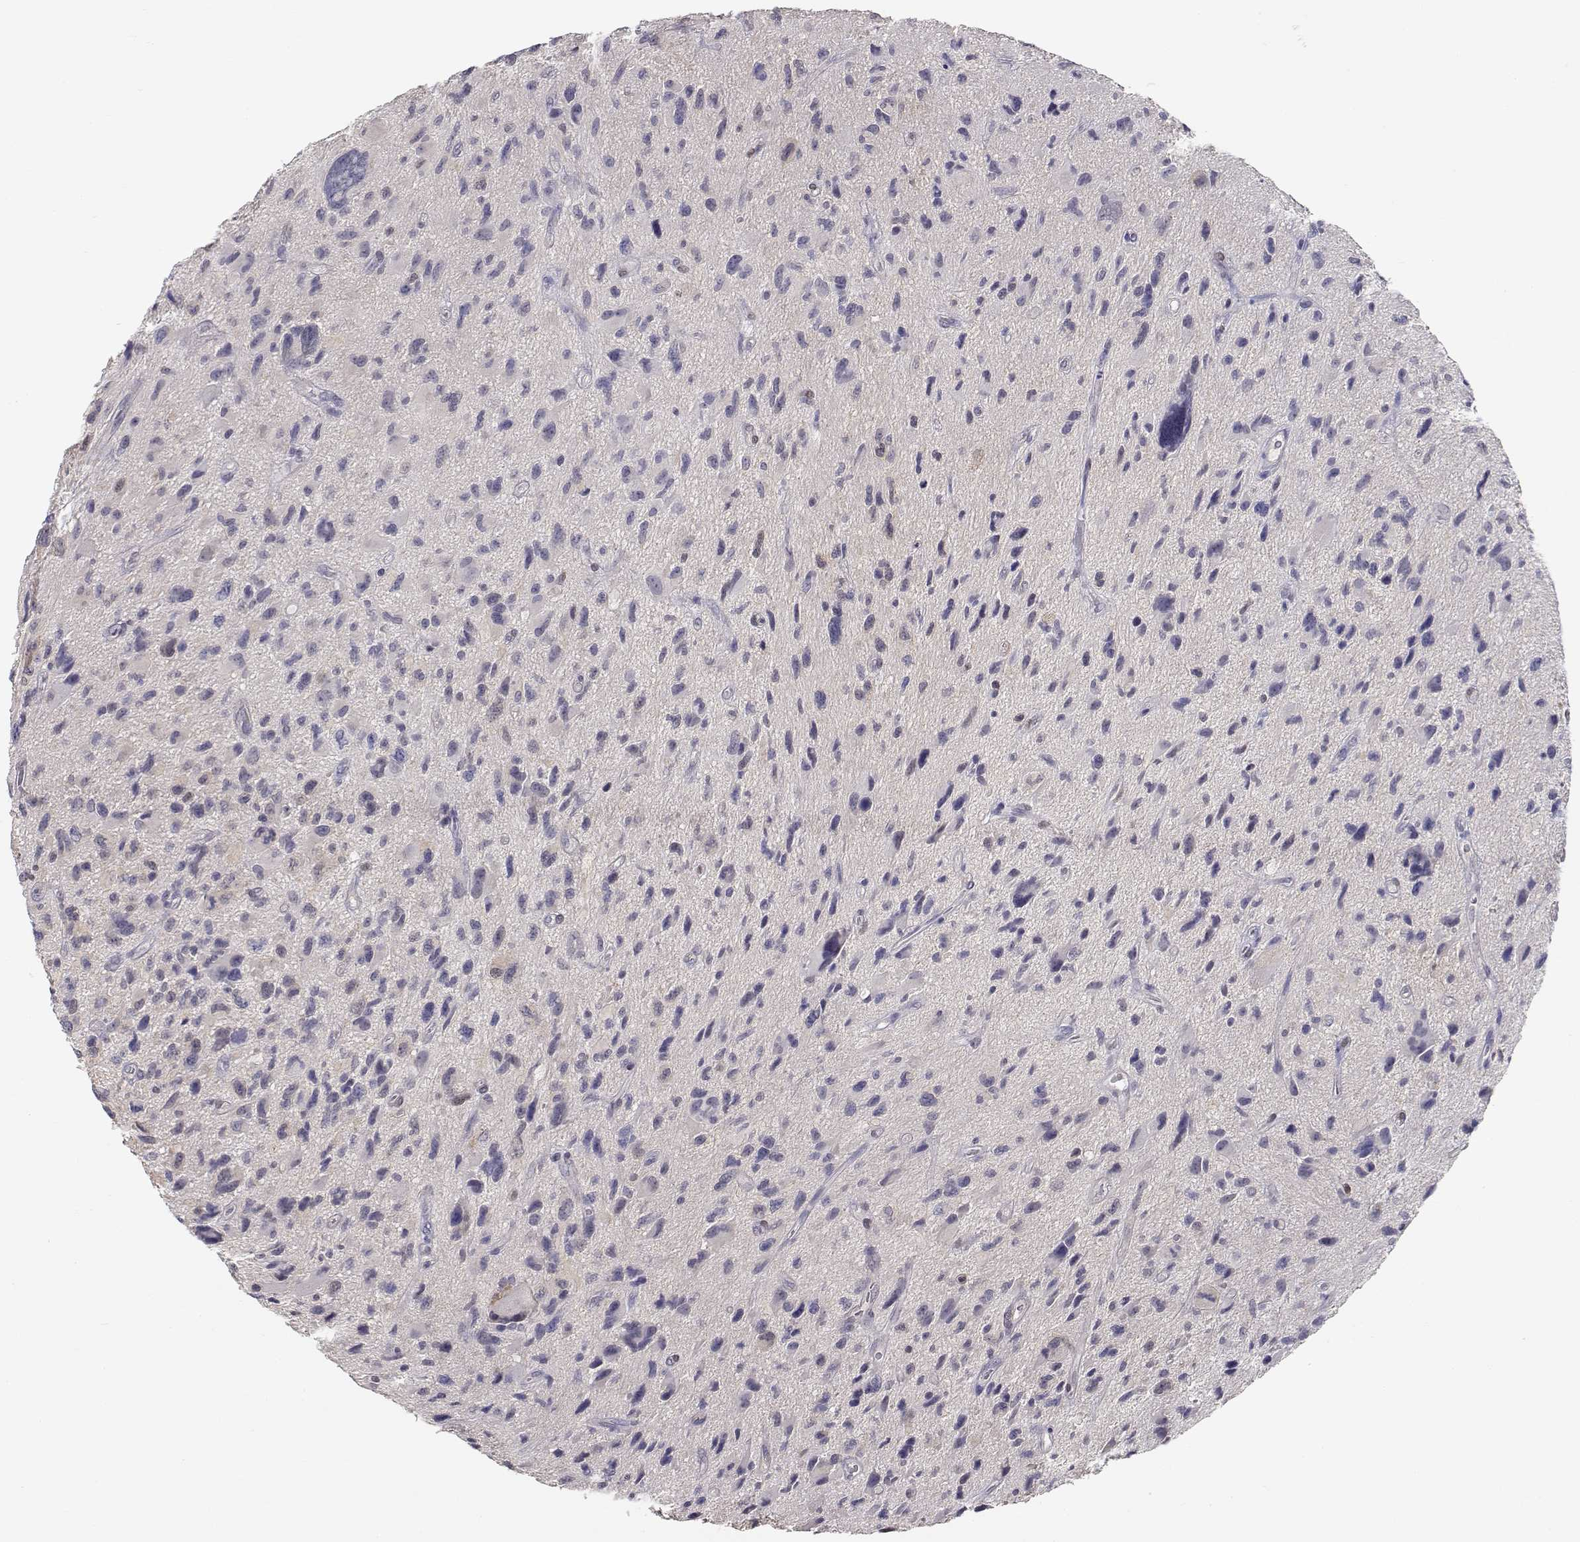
{"staining": {"intensity": "negative", "quantity": "none", "location": "none"}, "tissue": "glioma", "cell_type": "Tumor cells", "image_type": "cancer", "snomed": [{"axis": "morphology", "description": "Glioma, malignant, NOS"}, {"axis": "morphology", "description": "Glioma, malignant, High grade"}, {"axis": "topography", "description": "Brain"}], "caption": "Tumor cells show no significant positivity in glioma. The staining is performed using DAB brown chromogen with nuclei counter-stained in using hematoxylin.", "gene": "ADA", "patient": {"sex": "female", "age": 71}}